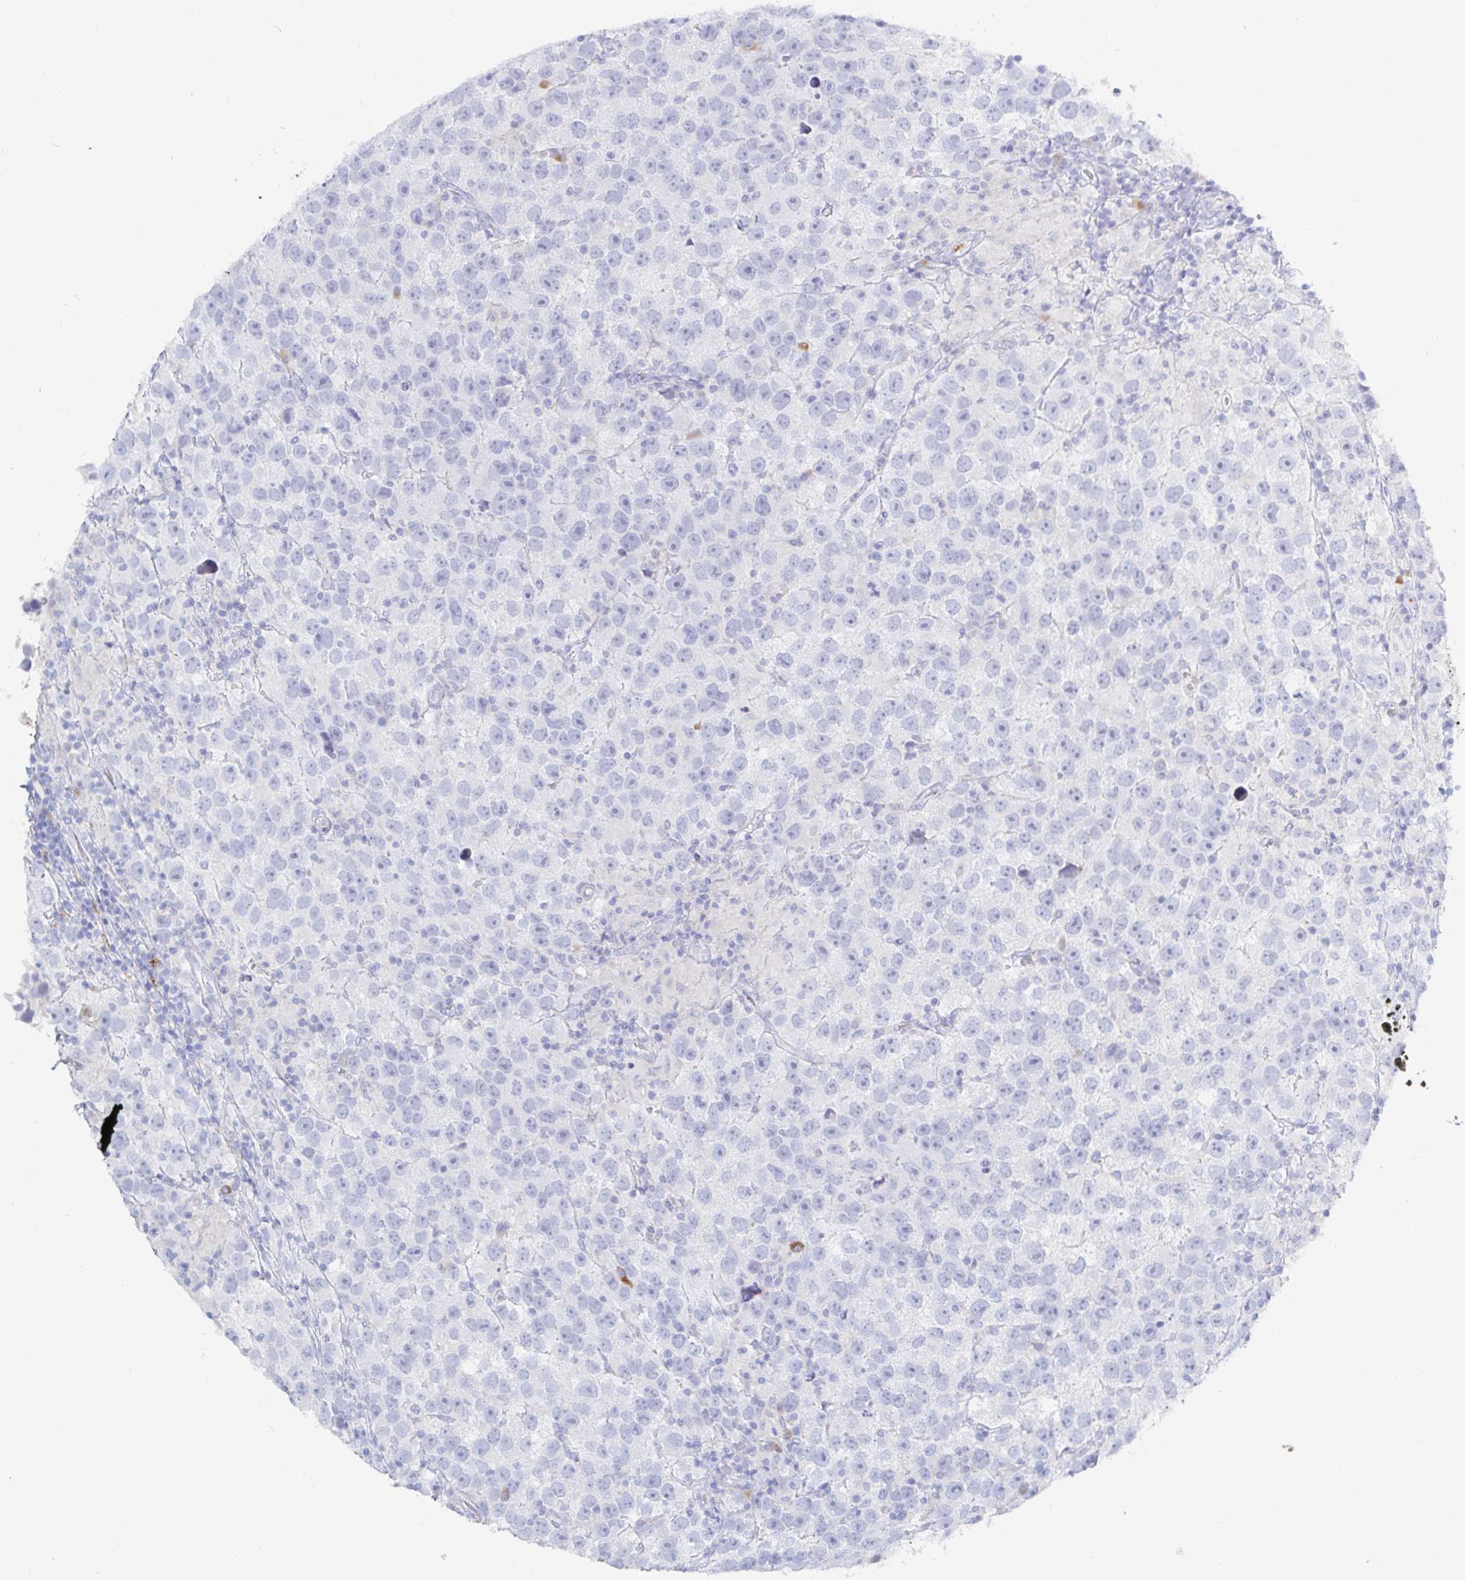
{"staining": {"intensity": "negative", "quantity": "none", "location": "none"}, "tissue": "testis cancer", "cell_type": "Tumor cells", "image_type": "cancer", "snomed": [{"axis": "morphology", "description": "Seminoma, NOS"}, {"axis": "topography", "description": "Testis"}], "caption": "This image is of testis cancer (seminoma) stained with IHC to label a protein in brown with the nuclei are counter-stained blue. There is no staining in tumor cells.", "gene": "OR2A4", "patient": {"sex": "male", "age": 26}}